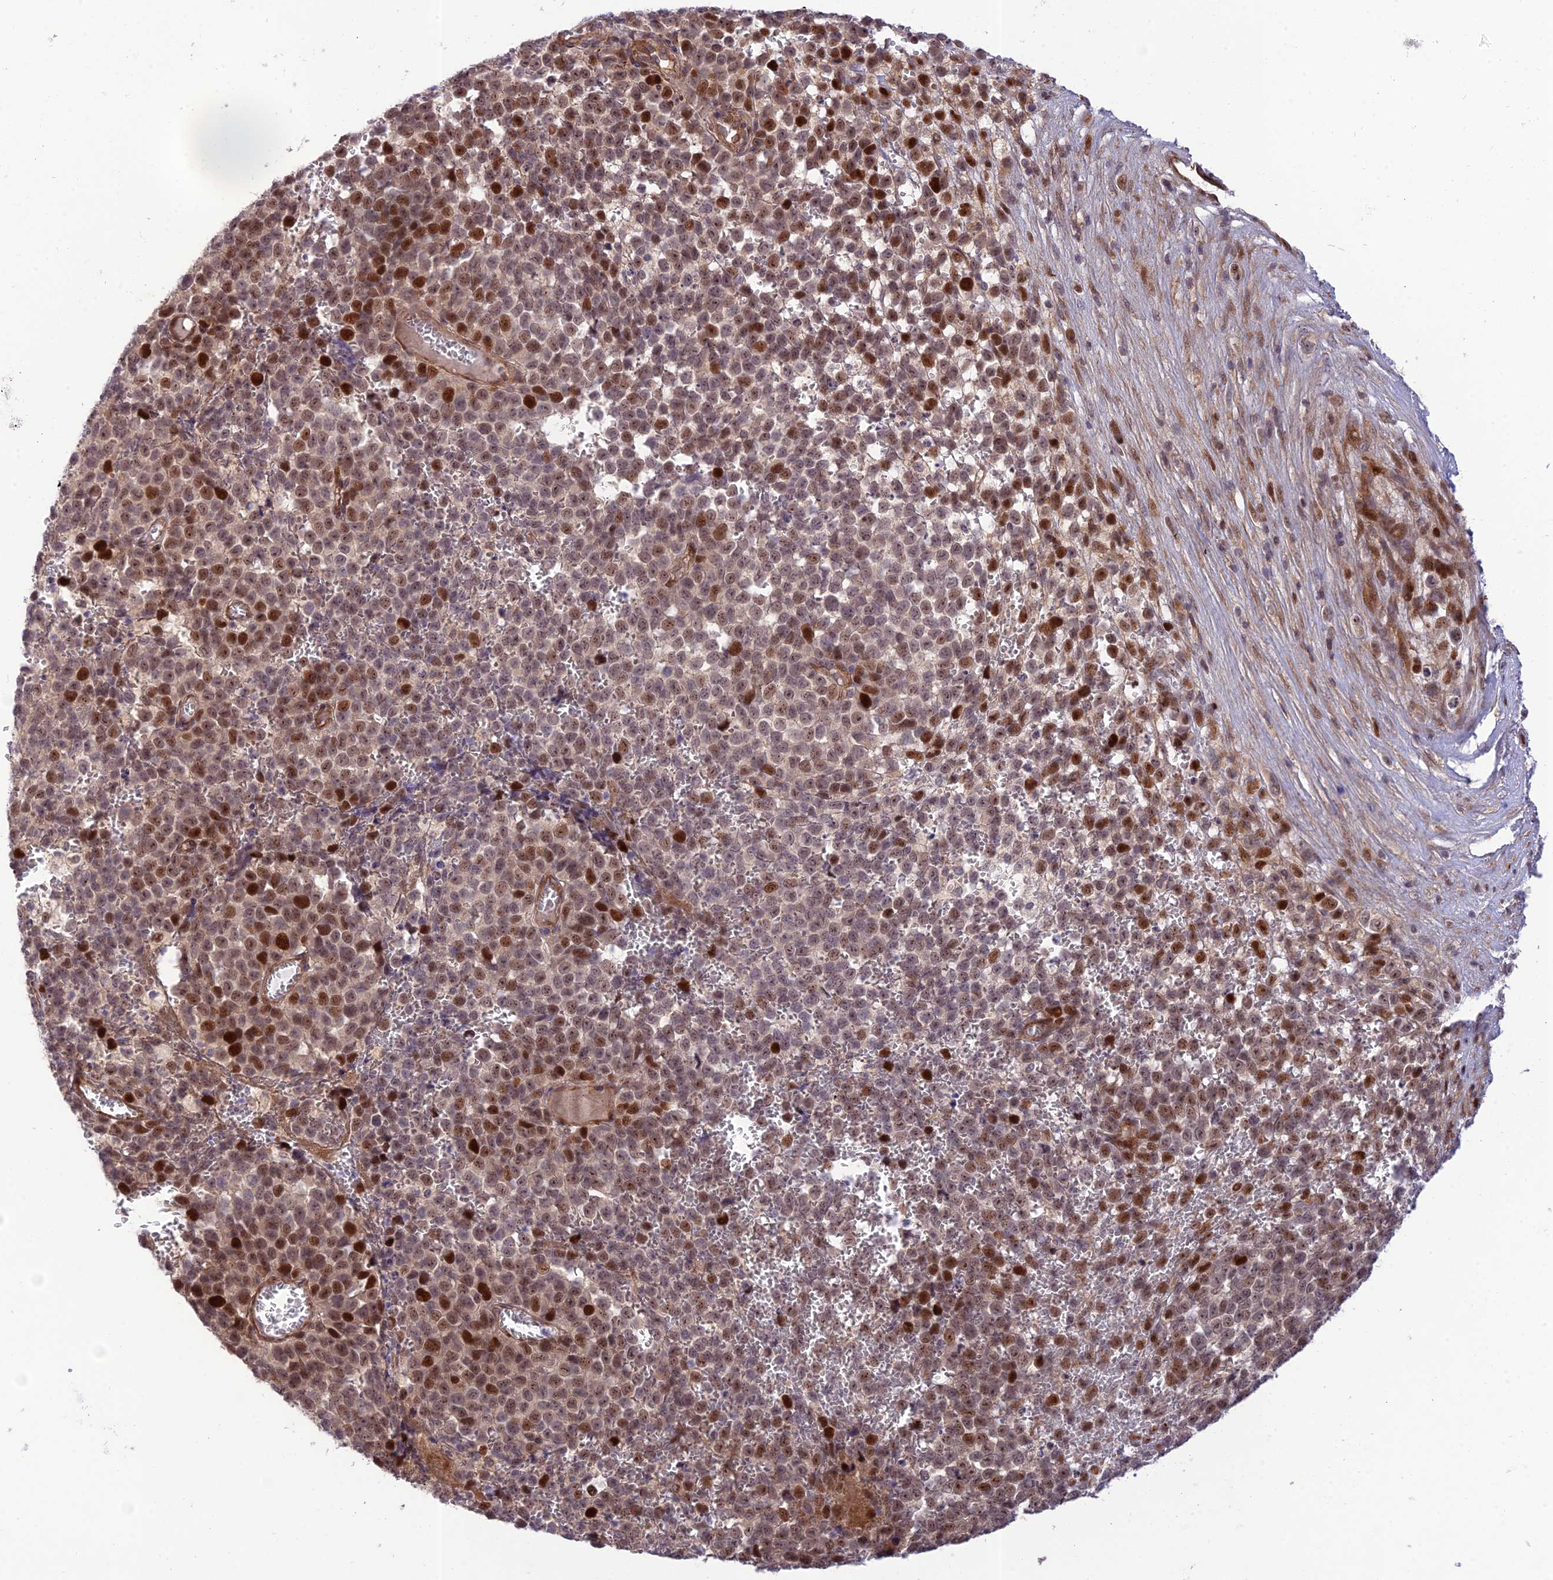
{"staining": {"intensity": "moderate", "quantity": ">75%", "location": "nuclear"}, "tissue": "melanoma", "cell_type": "Tumor cells", "image_type": "cancer", "snomed": [{"axis": "morphology", "description": "Malignant melanoma, NOS"}, {"axis": "topography", "description": "Nose, NOS"}], "caption": "The image reveals a brown stain indicating the presence of a protein in the nuclear of tumor cells in malignant melanoma.", "gene": "ZNF584", "patient": {"sex": "female", "age": 48}}